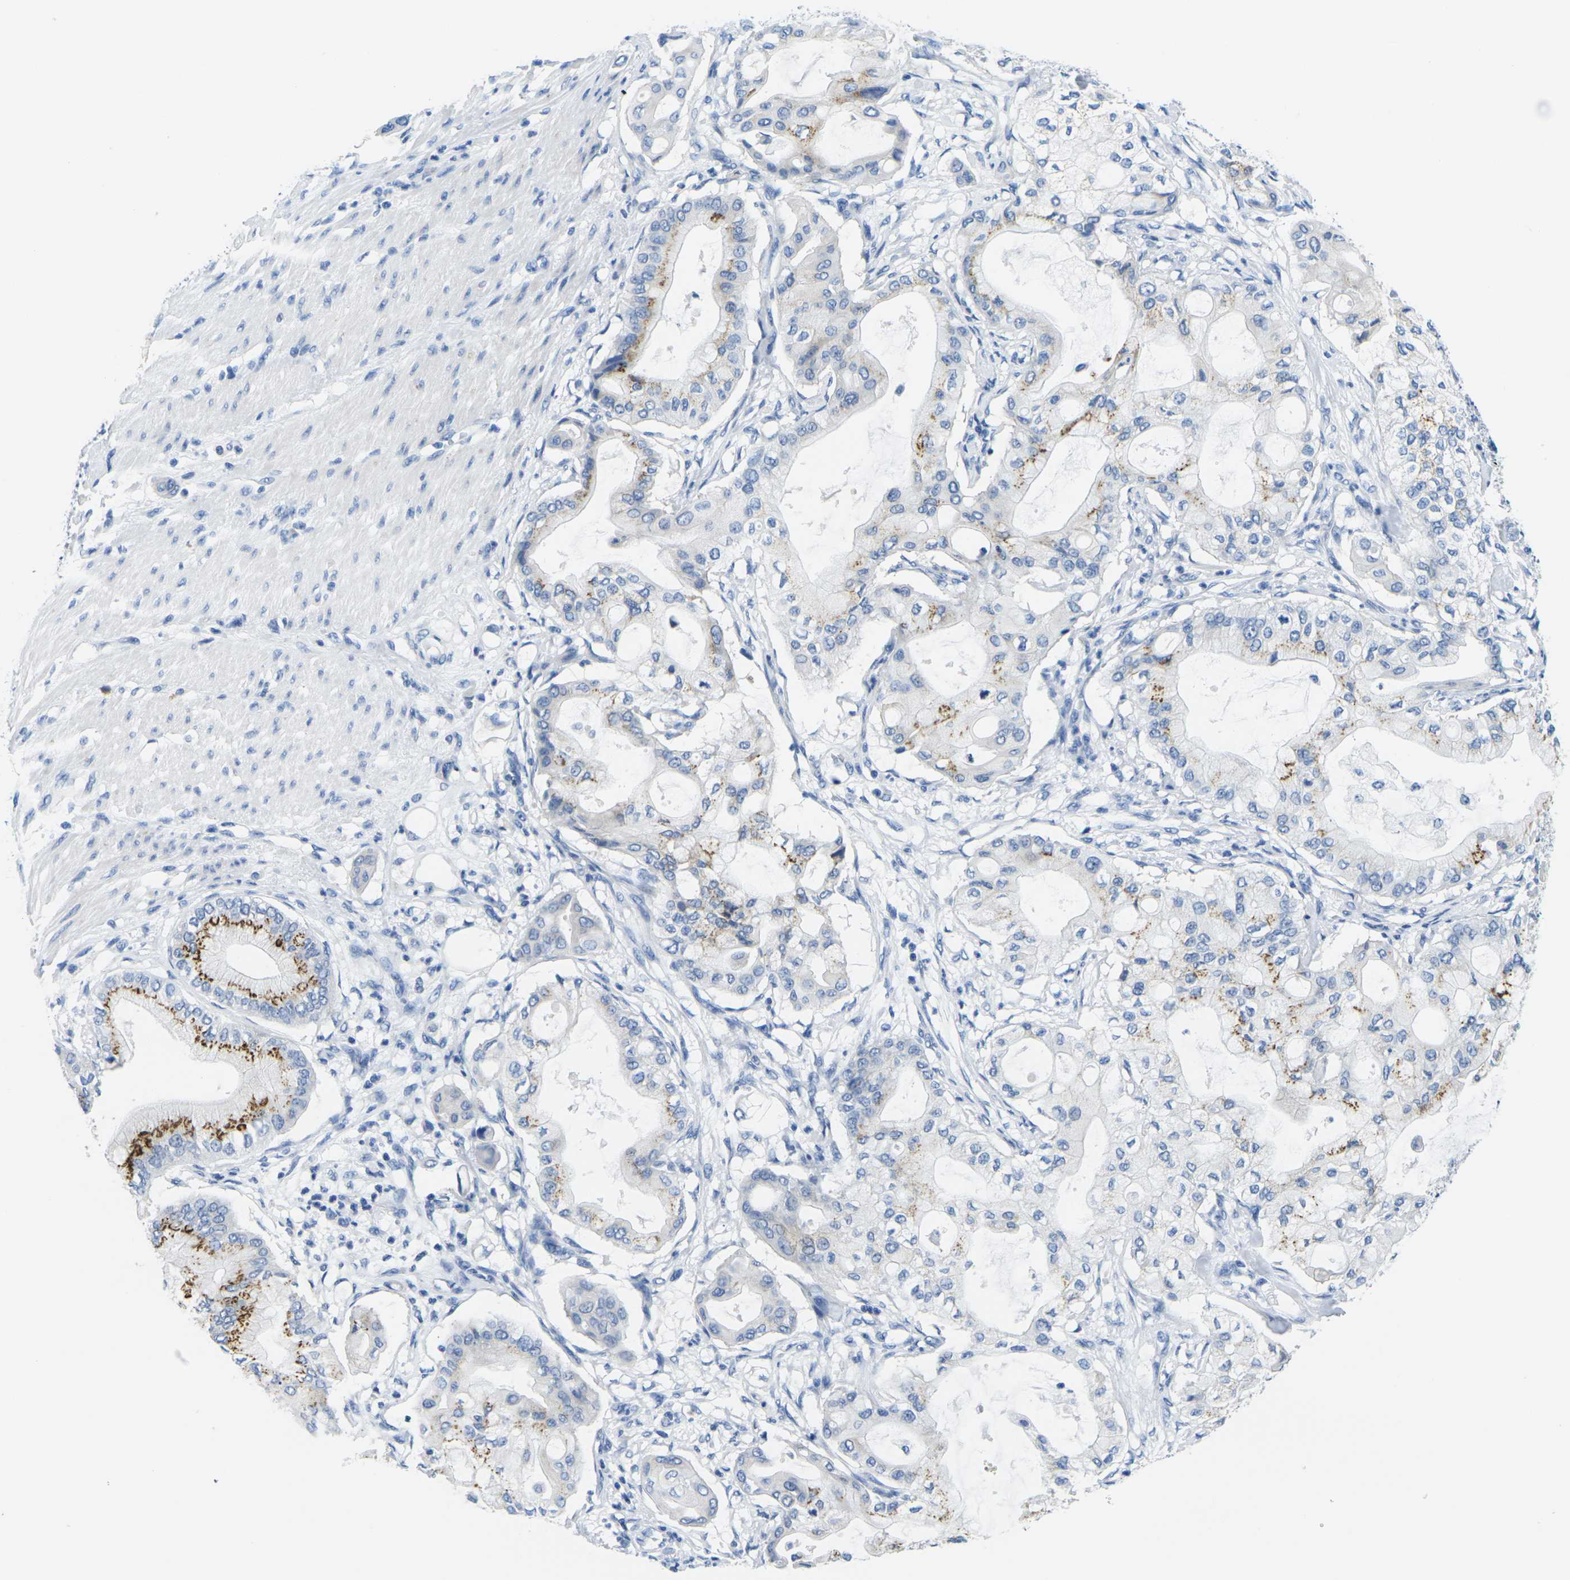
{"staining": {"intensity": "moderate", "quantity": "<25%", "location": "cytoplasmic/membranous"}, "tissue": "pancreatic cancer", "cell_type": "Tumor cells", "image_type": "cancer", "snomed": [{"axis": "morphology", "description": "Adenocarcinoma, NOS"}, {"axis": "morphology", "description": "Adenocarcinoma, metastatic, NOS"}, {"axis": "topography", "description": "Lymph node"}, {"axis": "topography", "description": "Pancreas"}, {"axis": "topography", "description": "Duodenum"}], "caption": "High-magnification brightfield microscopy of pancreatic adenocarcinoma stained with DAB (brown) and counterstained with hematoxylin (blue). tumor cells exhibit moderate cytoplasmic/membranous expression is seen in approximately<25% of cells.", "gene": "FAM3D", "patient": {"sex": "female", "age": 64}}